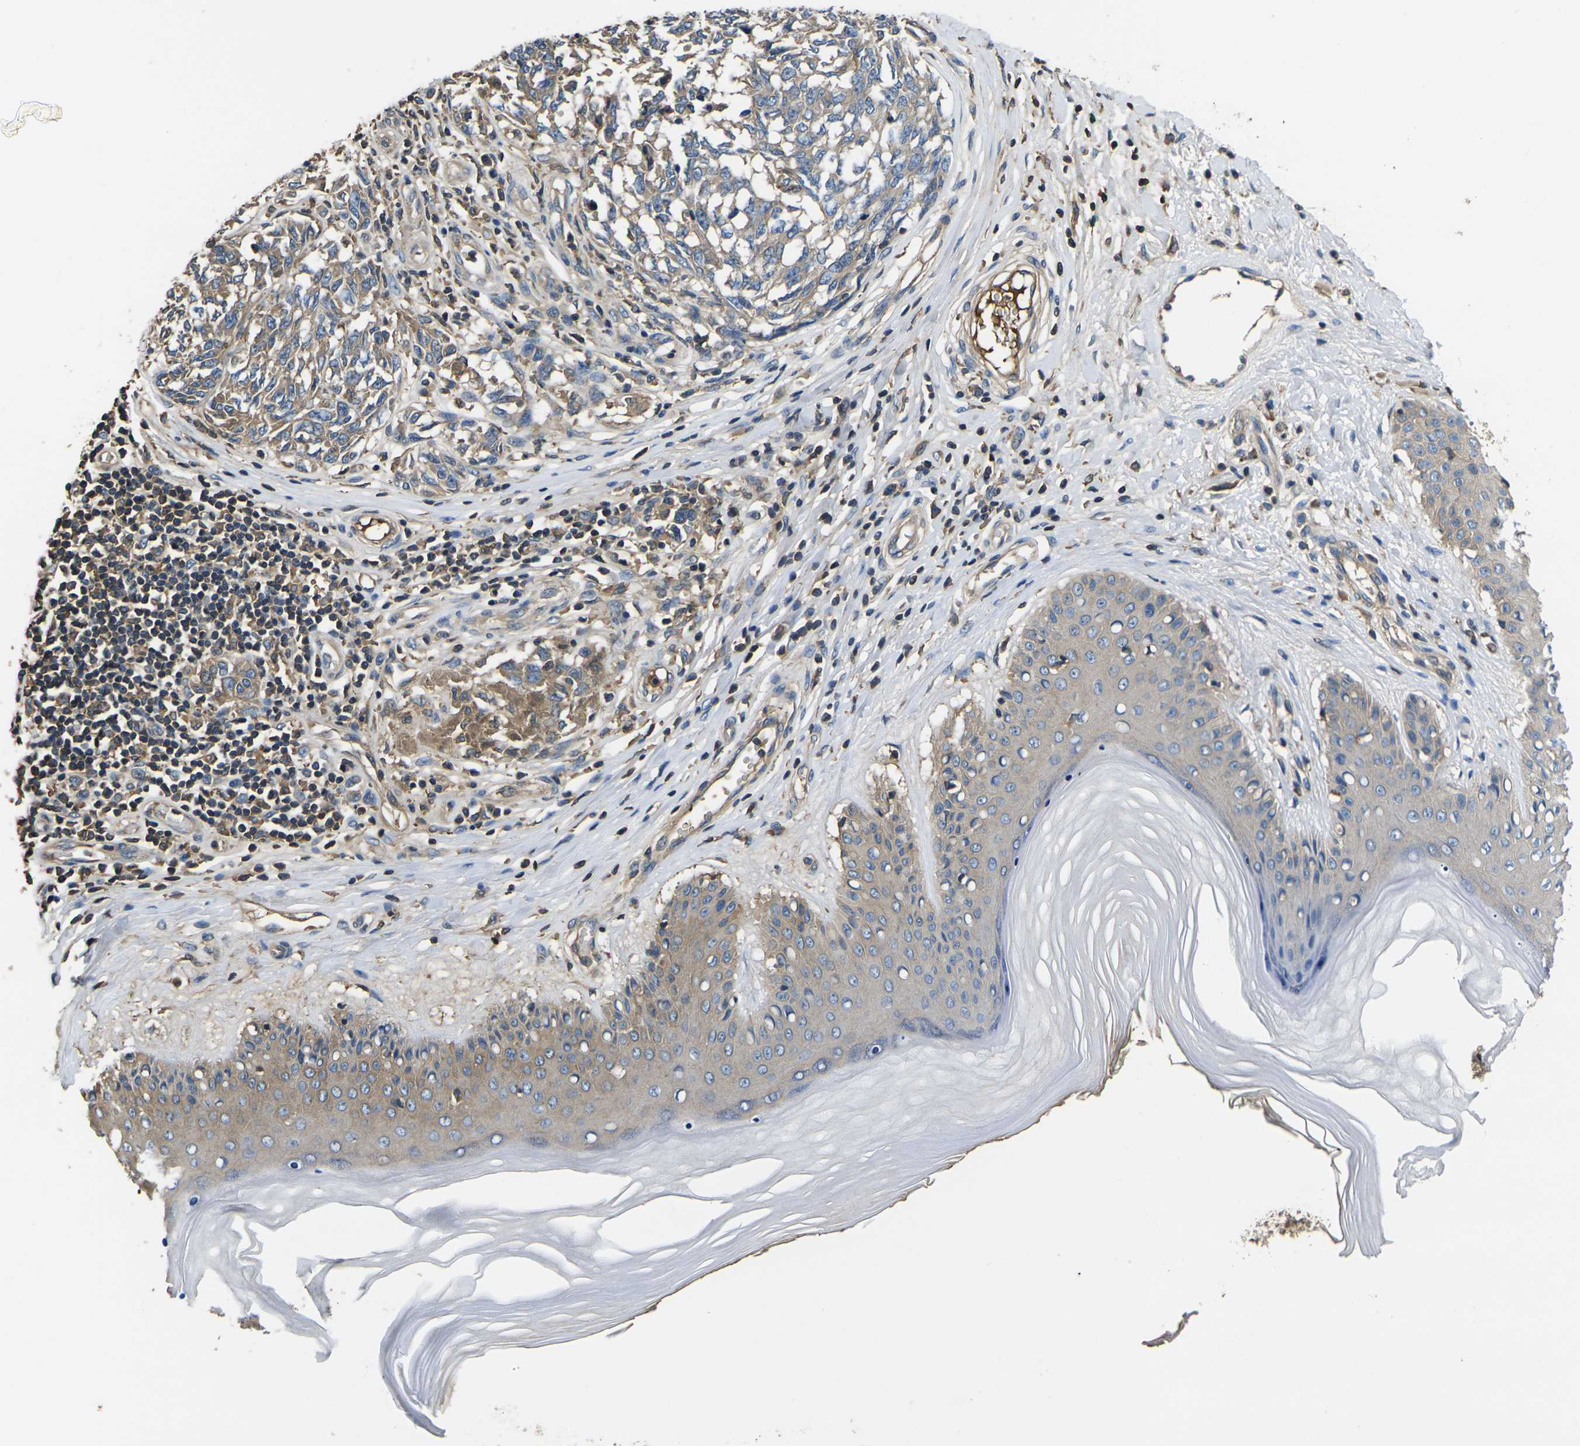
{"staining": {"intensity": "moderate", "quantity": ">75%", "location": "cytoplasmic/membranous"}, "tissue": "melanoma", "cell_type": "Tumor cells", "image_type": "cancer", "snomed": [{"axis": "morphology", "description": "Malignant melanoma, NOS"}, {"axis": "topography", "description": "Skin"}], "caption": "Immunohistochemical staining of malignant melanoma shows moderate cytoplasmic/membranous protein expression in about >75% of tumor cells. The staining was performed using DAB (3,3'-diaminobenzidine) to visualize the protein expression in brown, while the nuclei were stained in blue with hematoxylin (Magnification: 20x).", "gene": "HSPG2", "patient": {"sex": "female", "age": 64}}